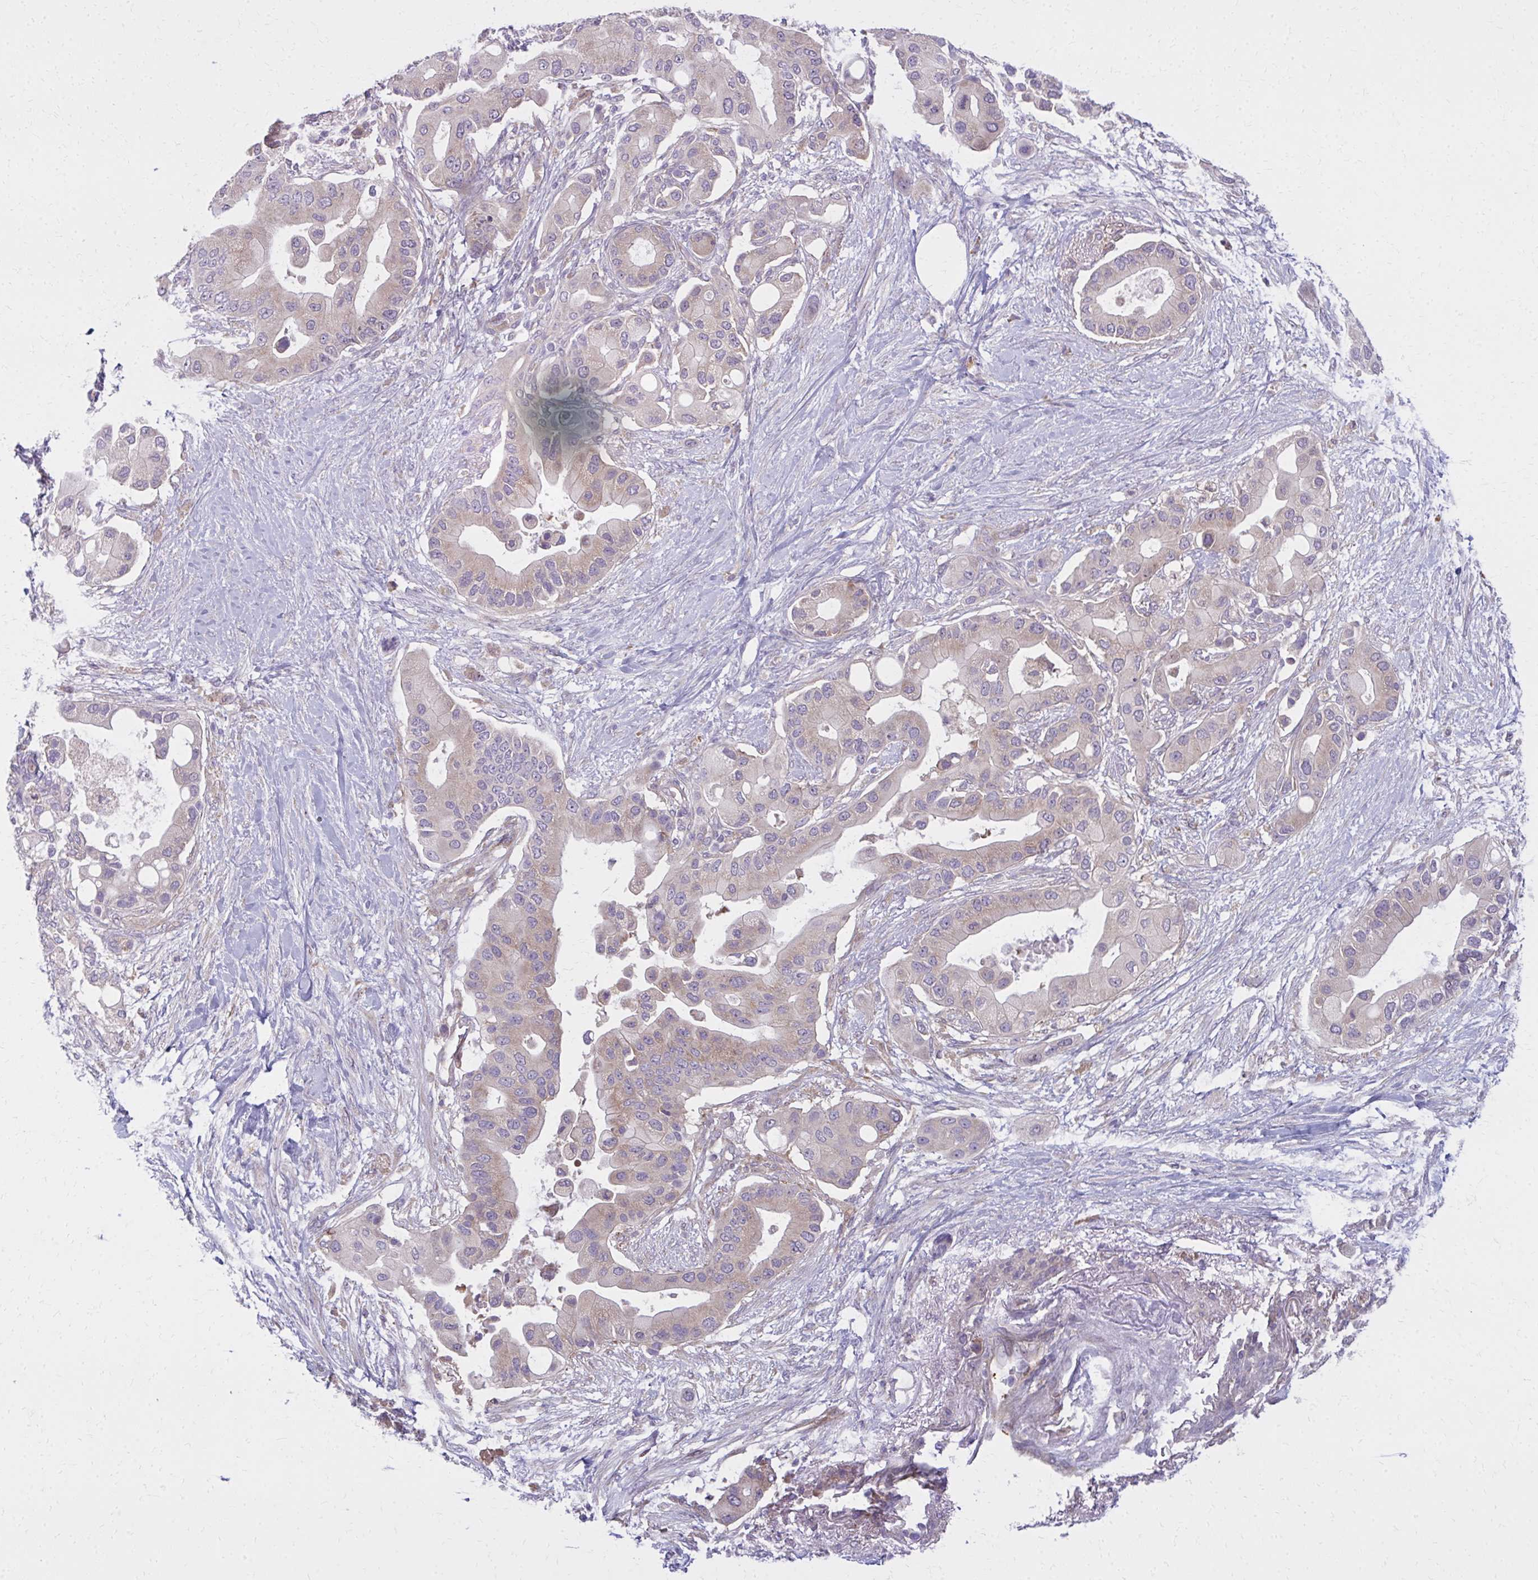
{"staining": {"intensity": "weak", "quantity": "25%-75%", "location": "cytoplasmic/membranous"}, "tissue": "pancreatic cancer", "cell_type": "Tumor cells", "image_type": "cancer", "snomed": [{"axis": "morphology", "description": "Adenocarcinoma, NOS"}, {"axis": "topography", "description": "Pancreas"}], "caption": "Tumor cells reveal low levels of weak cytoplasmic/membranous staining in approximately 25%-75% of cells in human pancreatic adenocarcinoma.", "gene": "CEMP1", "patient": {"sex": "male", "age": 57}}